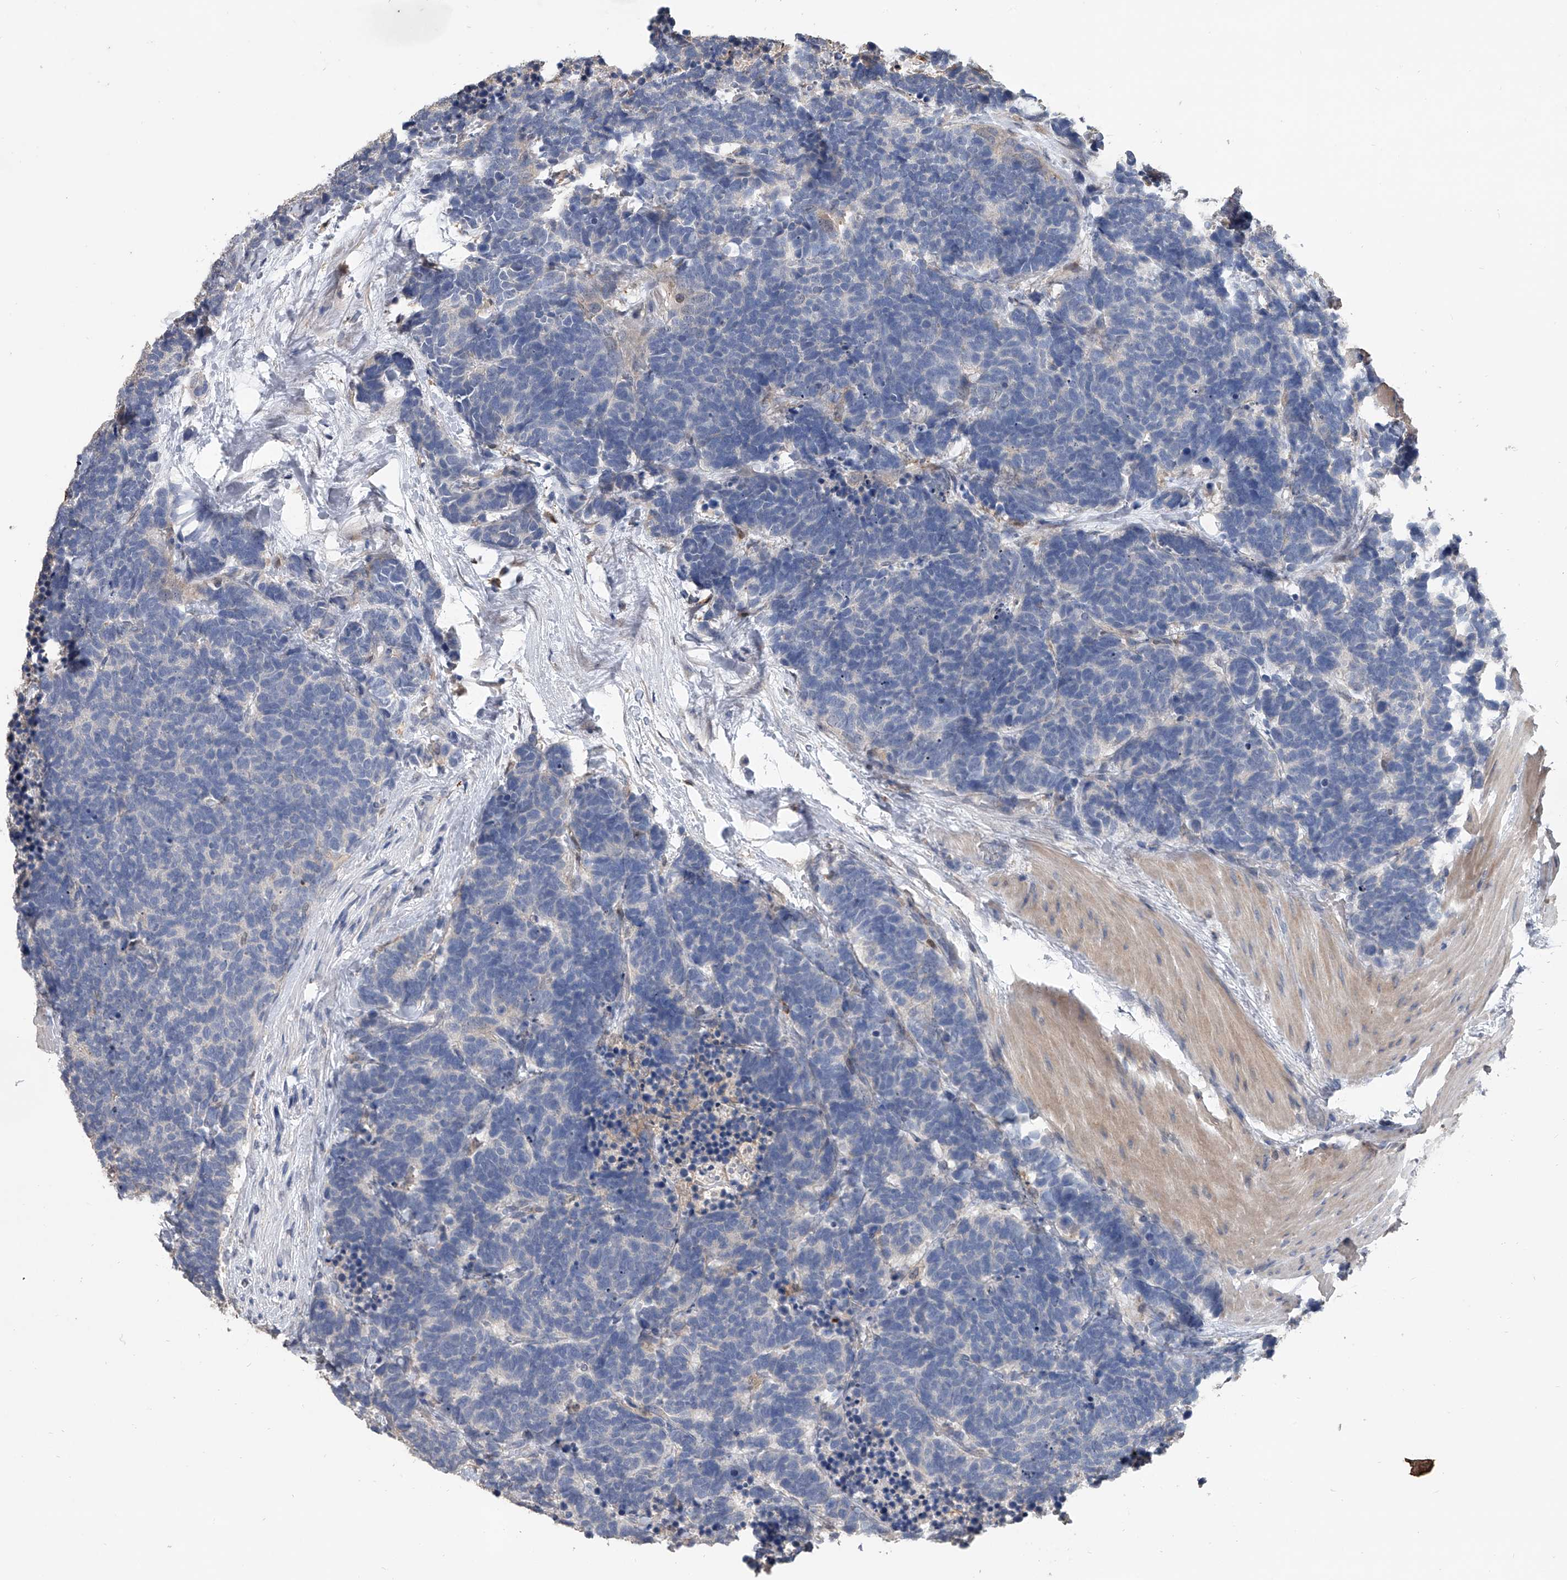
{"staining": {"intensity": "negative", "quantity": "none", "location": "none"}, "tissue": "carcinoid", "cell_type": "Tumor cells", "image_type": "cancer", "snomed": [{"axis": "morphology", "description": "Carcinoma, NOS"}, {"axis": "morphology", "description": "Carcinoid, malignant, NOS"}, {"axis": "topography", "description": "Urinary bladder"}], "caption": "The photomicrograph demonstrates no staining of tumor cells in carcinoid (malignant).", "gene": "DOCK9", "patient": {"sex": "male", "age": 57}}